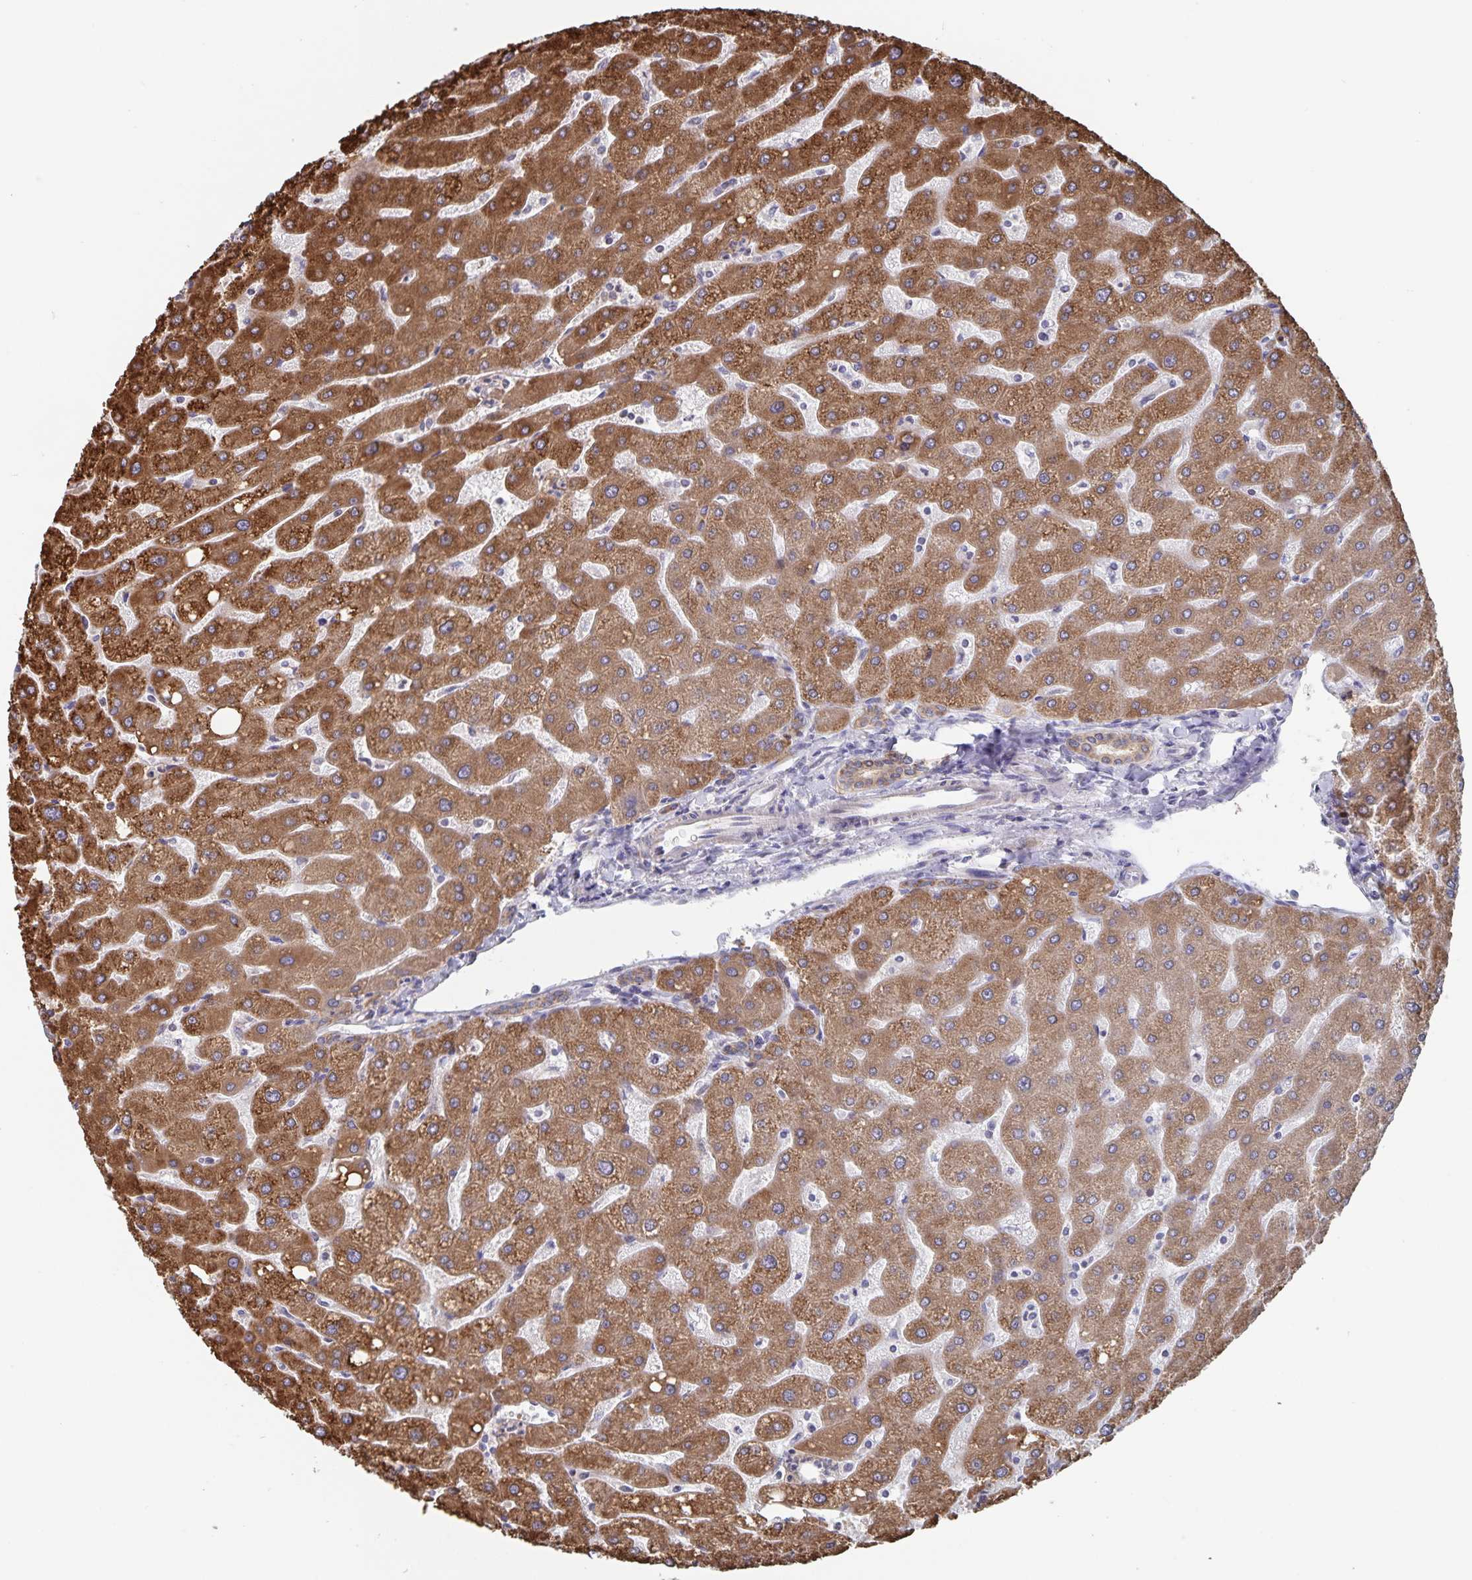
{"staining": {"intensity": "moderate", "quantity": ">75%", "location": "cytoplasmic/membranous"}, "tissue": "liver", "cell_type": "Cholangiocytes", "image_type": "normal", "snomed": [{"axis": "morphology", "description": "Normal tissue, NOS"}, {"axis": "topography", "description": "Liver"}], "caption": "Immunohistochemistry image of normal human liver stained for a protein (brown), which displays medium levels of moderate cytoplasmic/membranous positivity in about >75% of cholangiocytes.", "gene": "ACACA", "patient": {"sex": "male", "age": 67}}